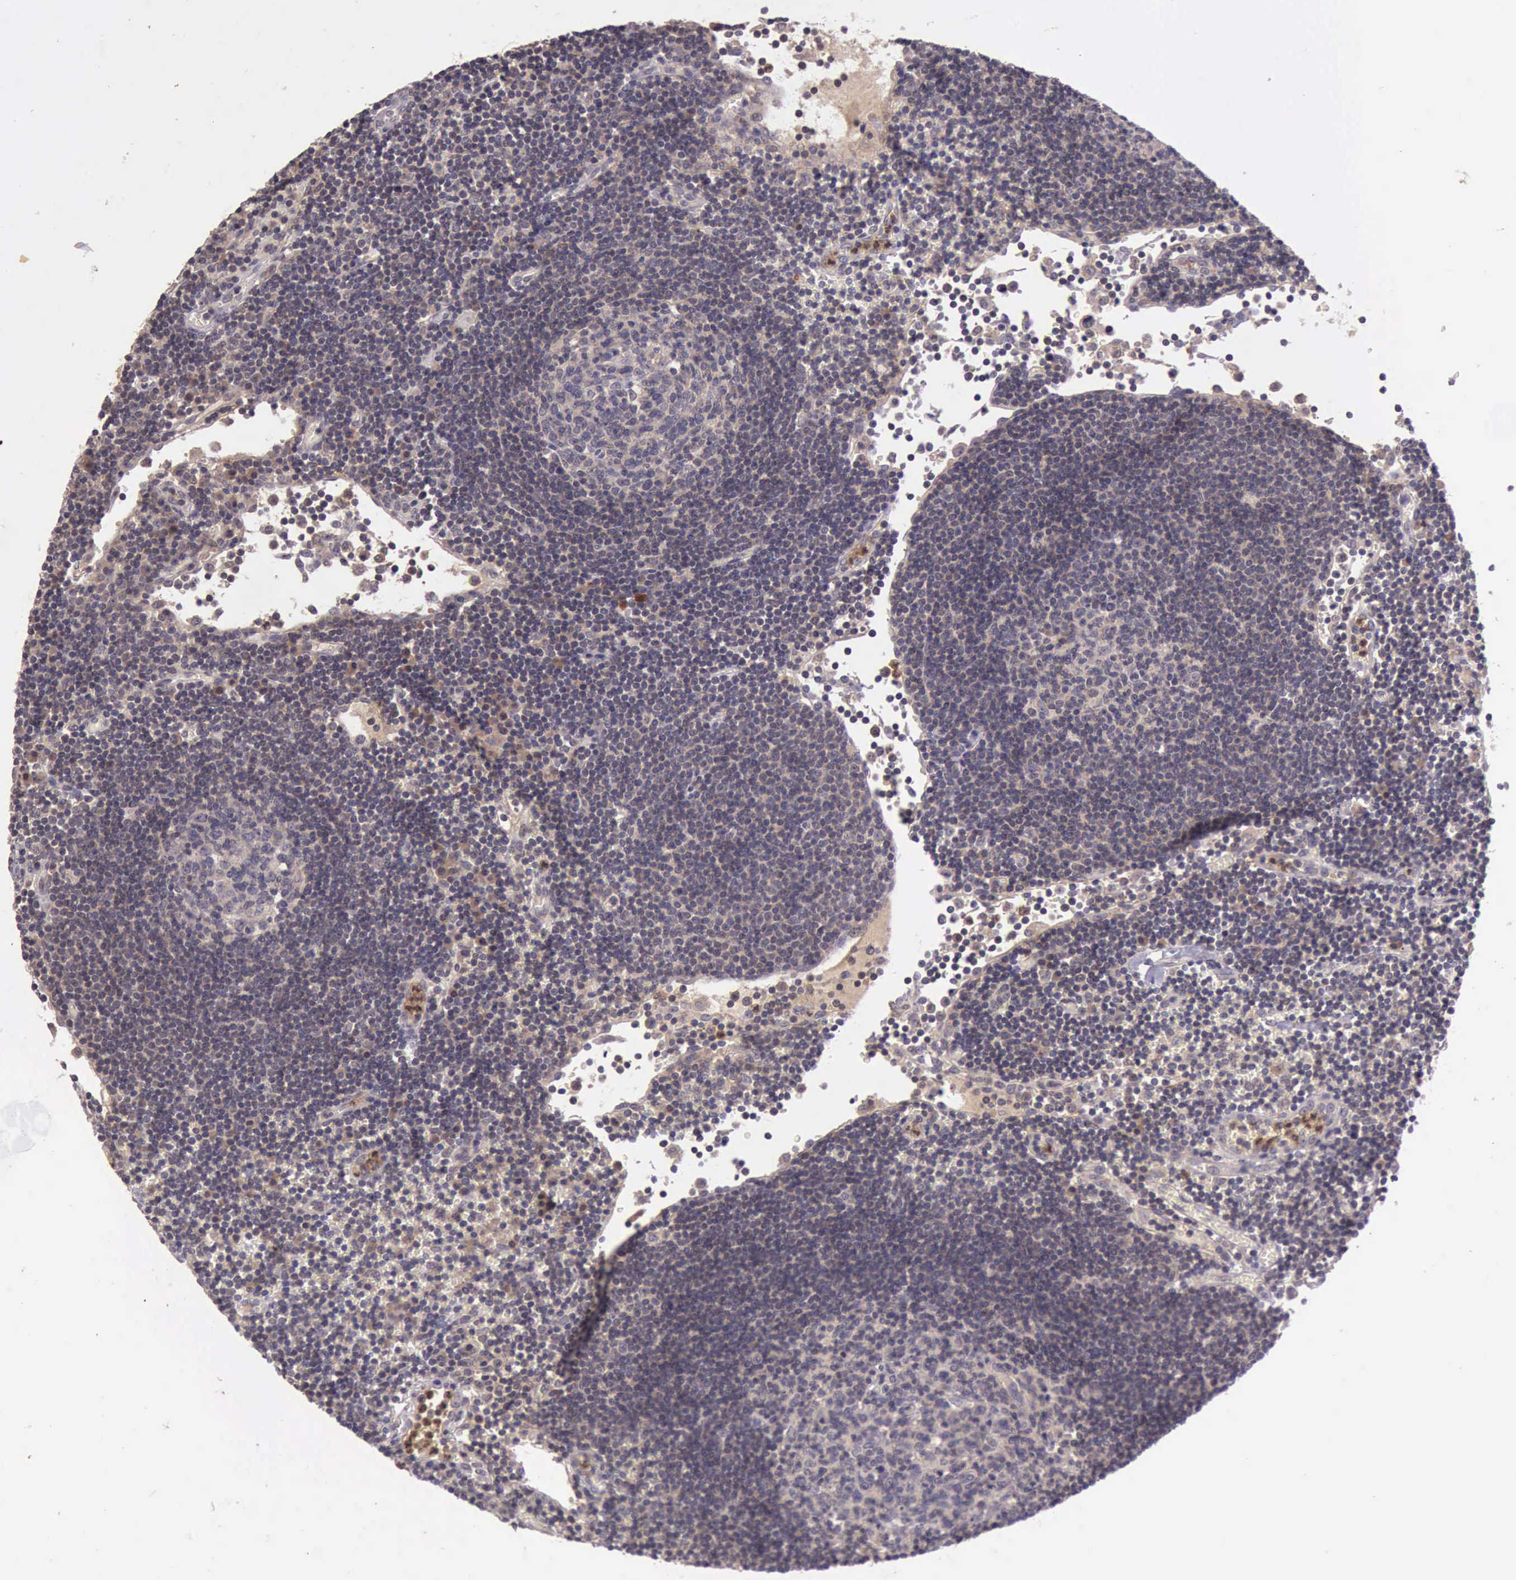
{"staining": {"intensity": "negative", "quantity": "none", "location": "none"}, "tissue": "lymph node", "cell_type": "Germinal center cells", "image_type": "normal", "snomed": [{"axis": "morphology", "description": "Normal tissue, NOS"}, {"axis": "topography", "description": "Lymph node"}], "caption": "Immunohistochemistry (IHC) of unremarkable lymph node reveals no staining in germinal center cells.", "gene": "PRICKLE3", "patient": {"sex": "male", "age": 54}}